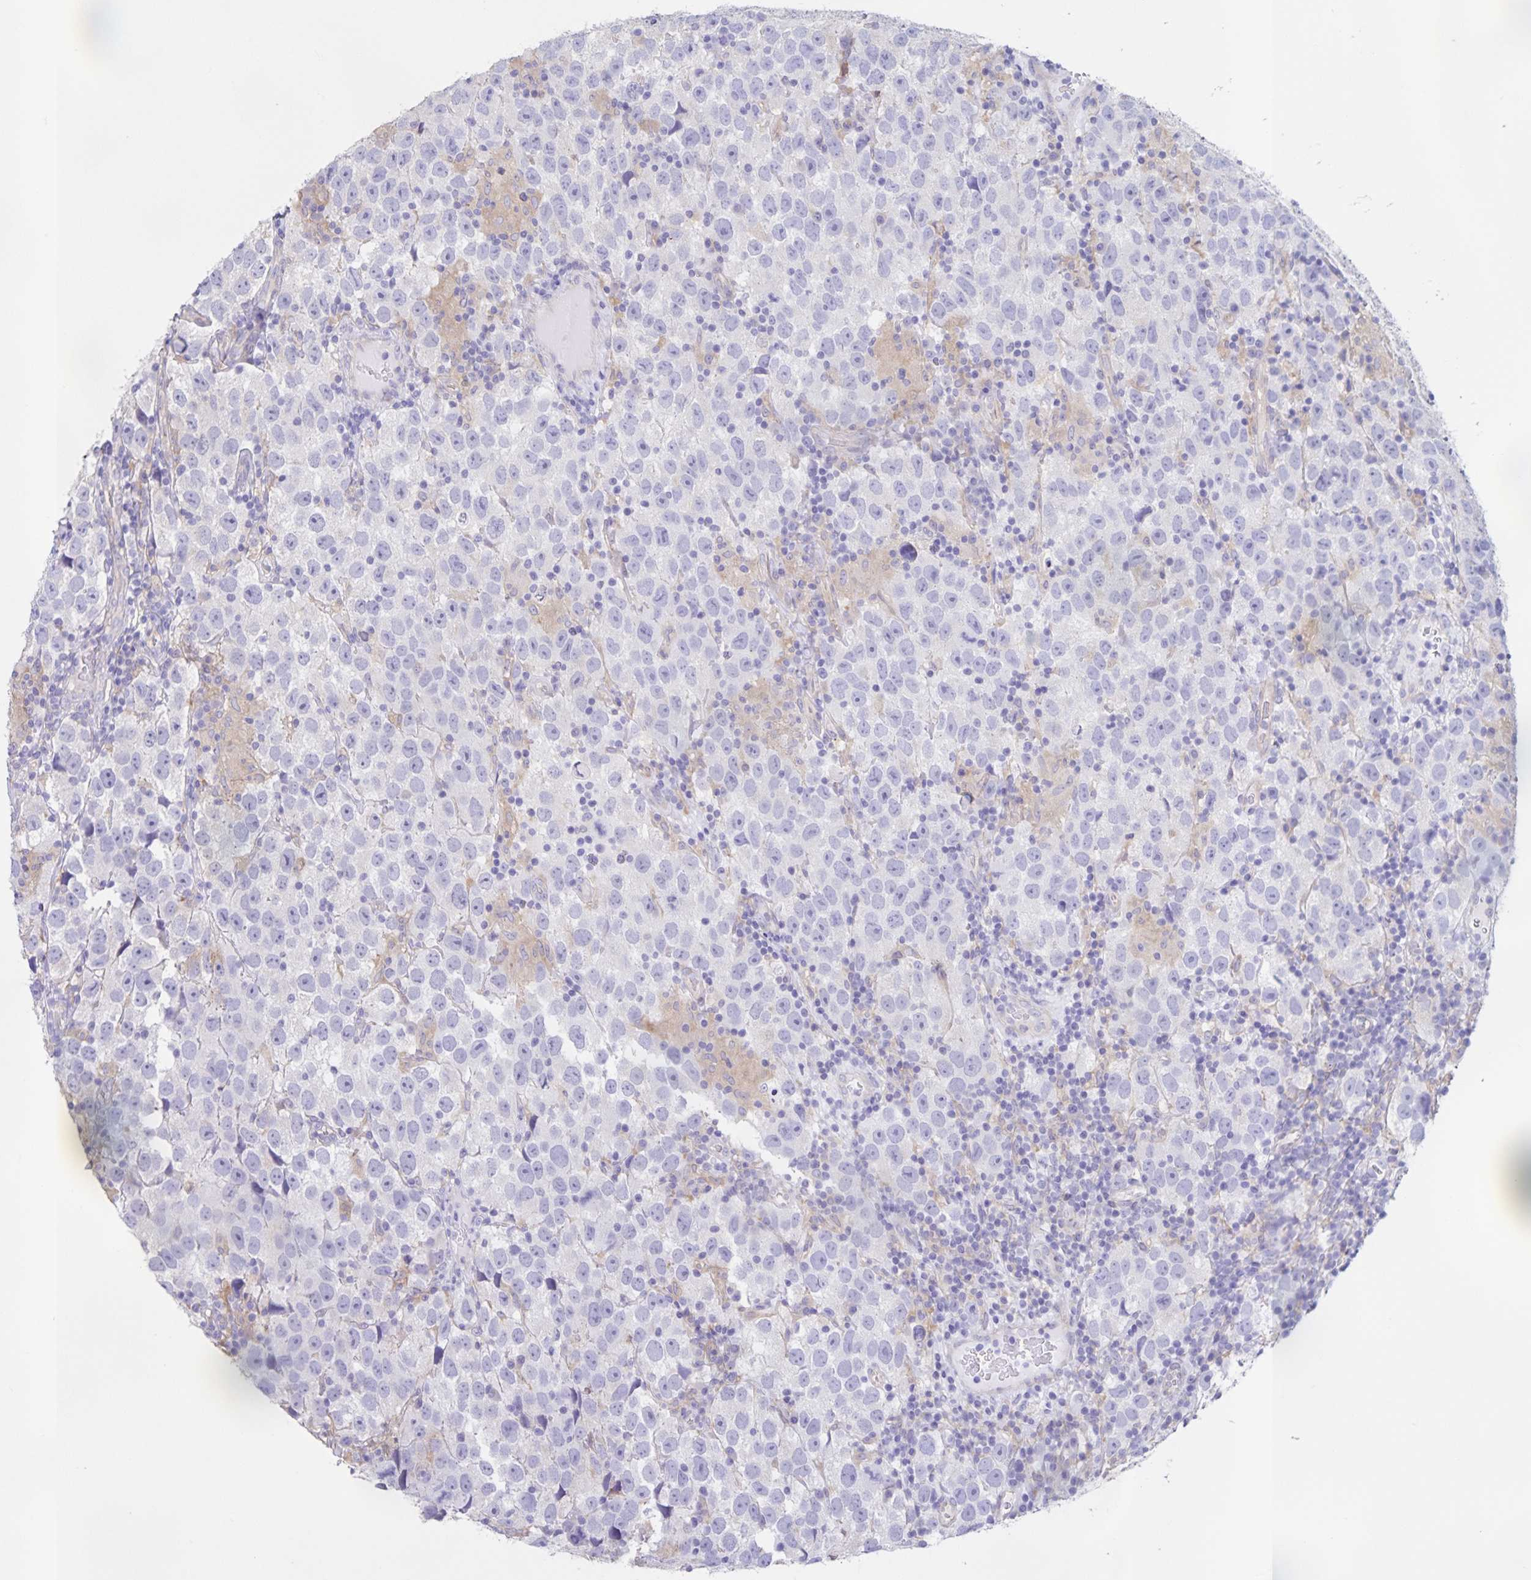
{"staining": {"intensity": "negative", "quantity": "none", "location": "none"}, "tissue": "testis cancer", "cell_type": "Tumor cells", "image_type": "cancer", "snomed": [{"axis": "morphology", "description": "Seminoma, NOS"}, {"axis": "topography", "description": "Testis"}], "caption": "DAB (3,3'-diaminobenzidine) immunohistochemical staining of testis cancer exhibits no significant staining in tumor cells.", "gene": "BOLL", "patient": {"sex": "male", "age": 26}}